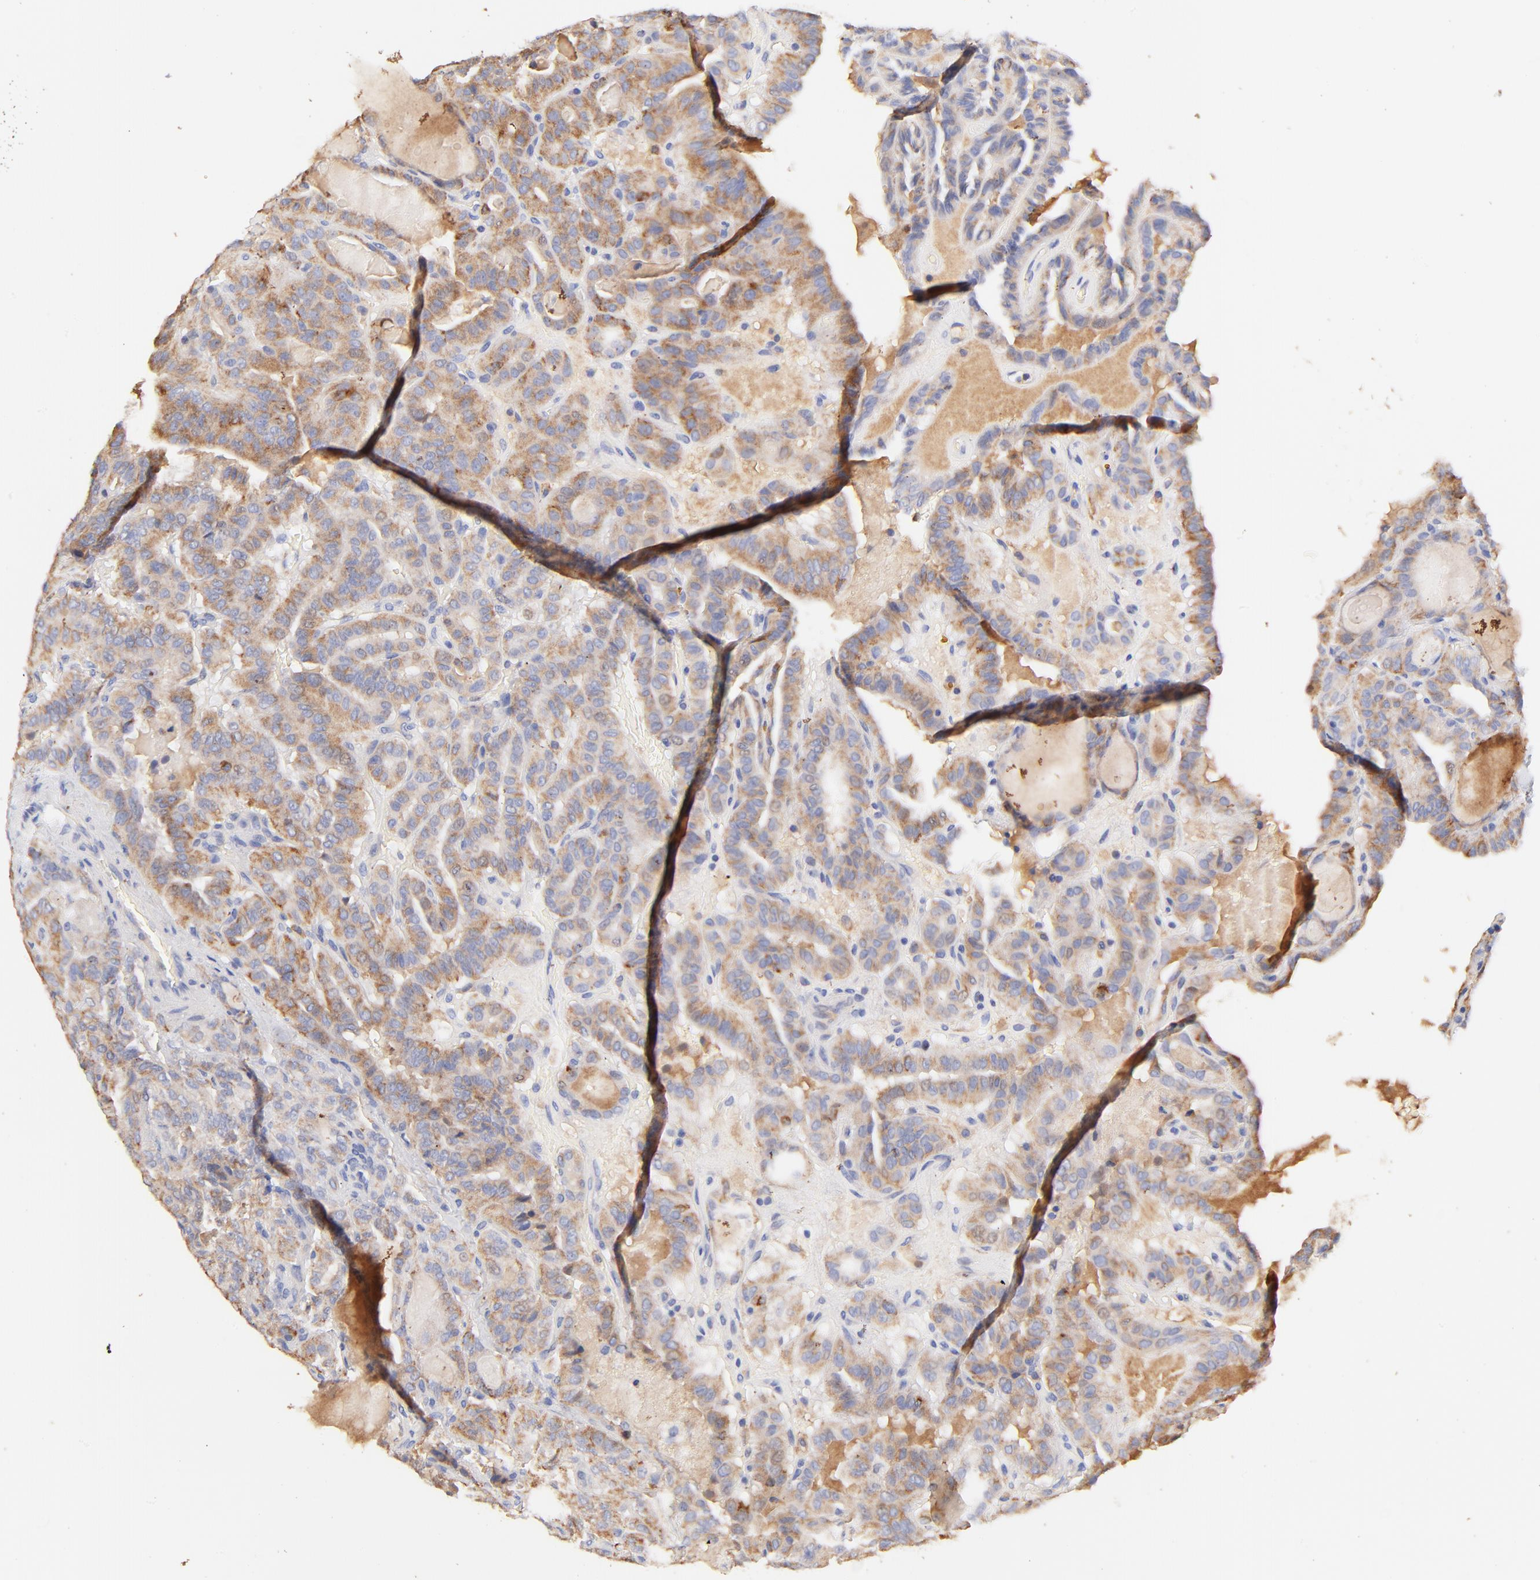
{"staining": {"intensity": "moderate", "quantity": ">75%", "location": "cytoplasmic/membranous"}, "tissue": "thyroid cancer", "cell_type": "Tumor cells", "image_type": "cancer", "snomed": [{"axis": "morphology", "description": "Papillary adenocarcinoma, NOS"}, {"axis": "topography", "description": "Thyroid gland"}], "caption": "Protein expression by IHC shows moderate cytoplasmic/membranous expression in approximately >75% of tumor cells in thyroid cancer (papillary adenocarcinoma).", "gene": "IGLV7-43", "patient": {"sex": "male", "age": 77}}